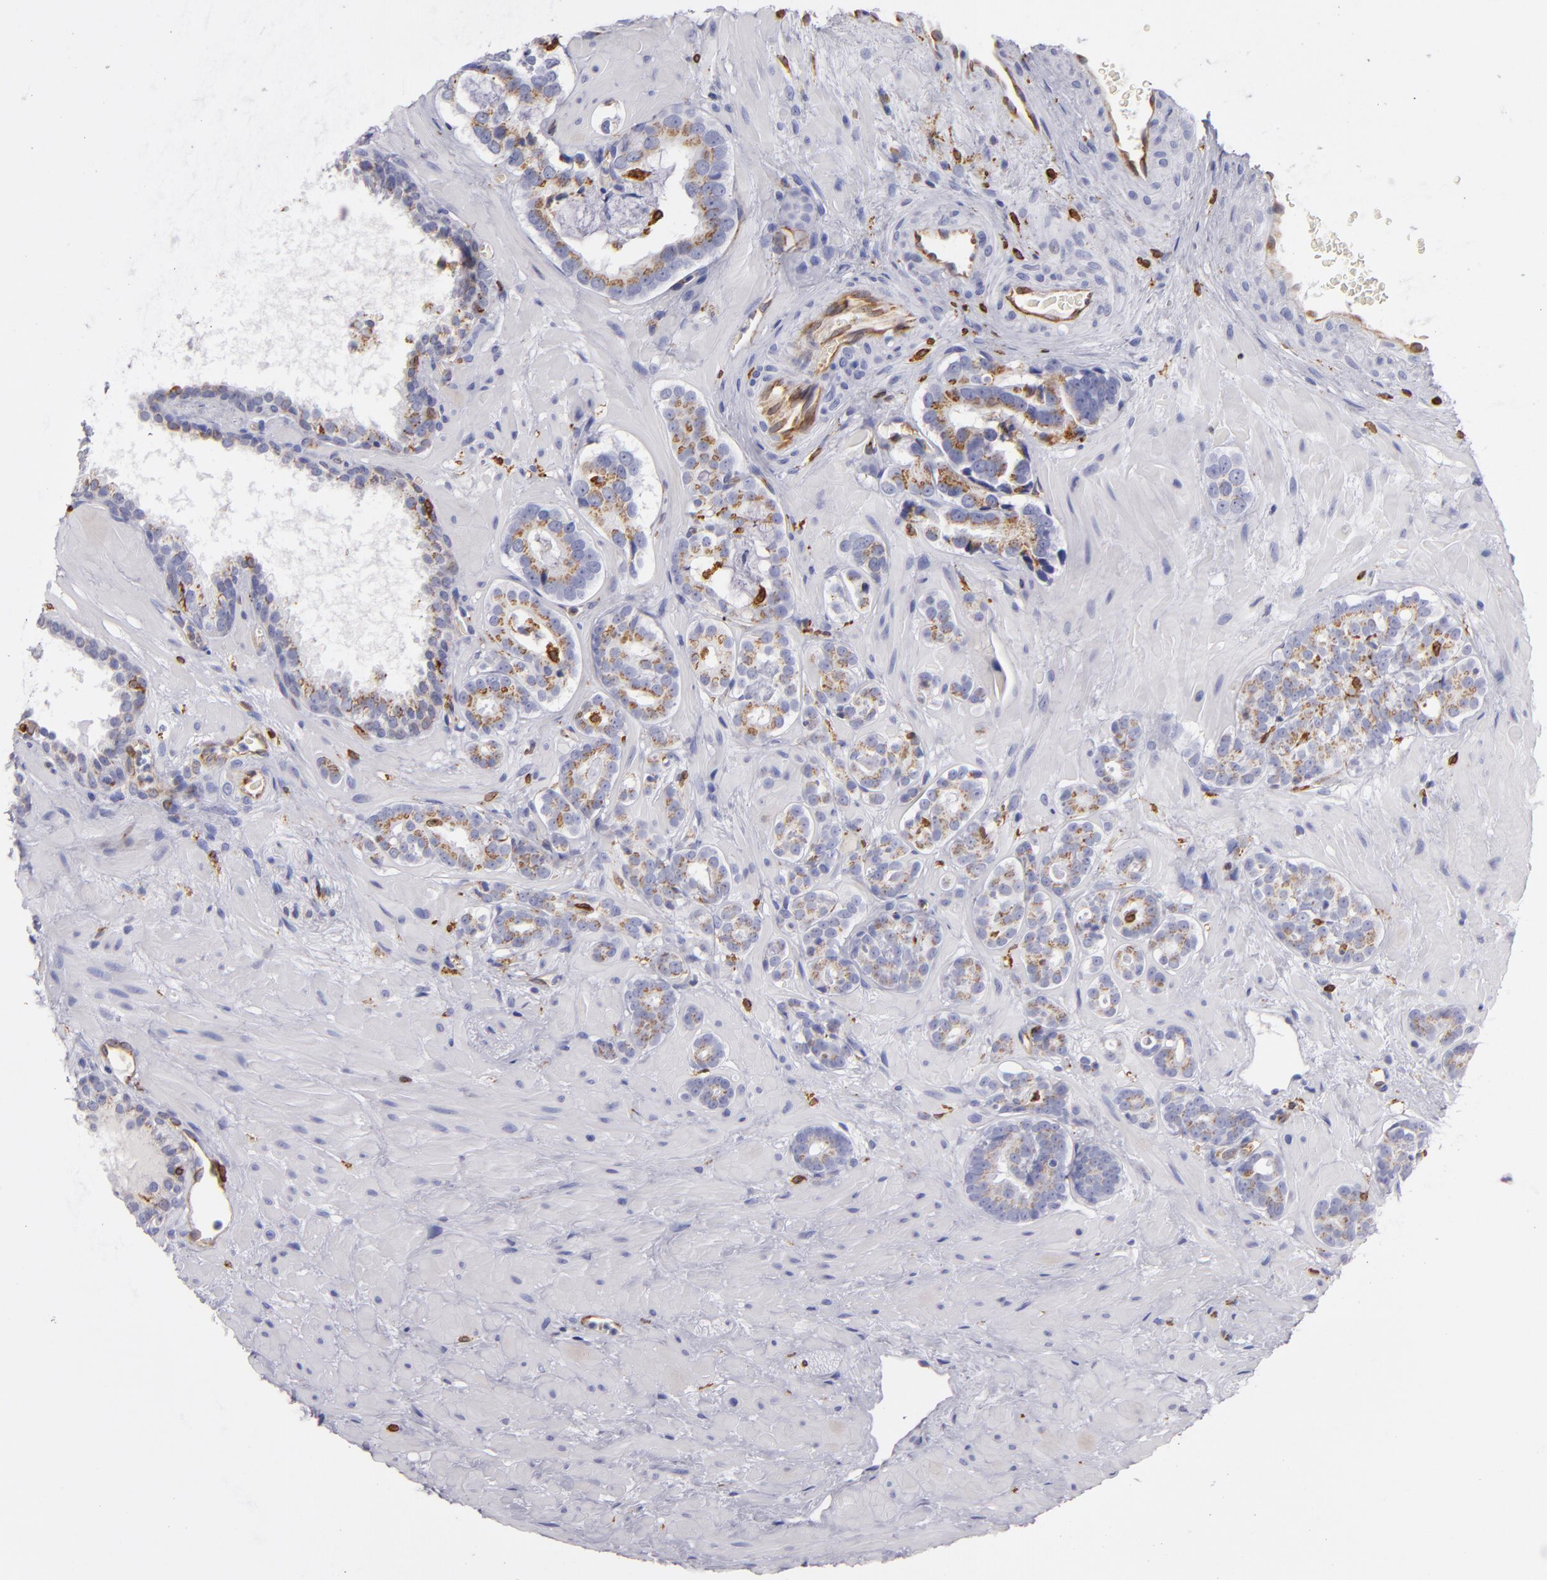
{"staining": {"intensity": "moderate", "quantity": "25%-75%", "location": "cytoplasmic/membranous"}, "tissue": "prostate cancer", "cell_type": "Tumor cells", "image_type": "cancer", "snomed": [{"axis": "morphology", "description": "Adenocarcinoma, Low grade"}, {"axis": "topography", "description": "Prostate"}], "caption": "Prostate cancer (adenocarcinoma (low-grade)) was stained to show a protein in brown. There is medium levels of moderate cytoplasmic/membranous expression in approximately 25%-75% of tumor cells.", "gene": "CD74", "patient": {"sex": "male", "age": 57}}